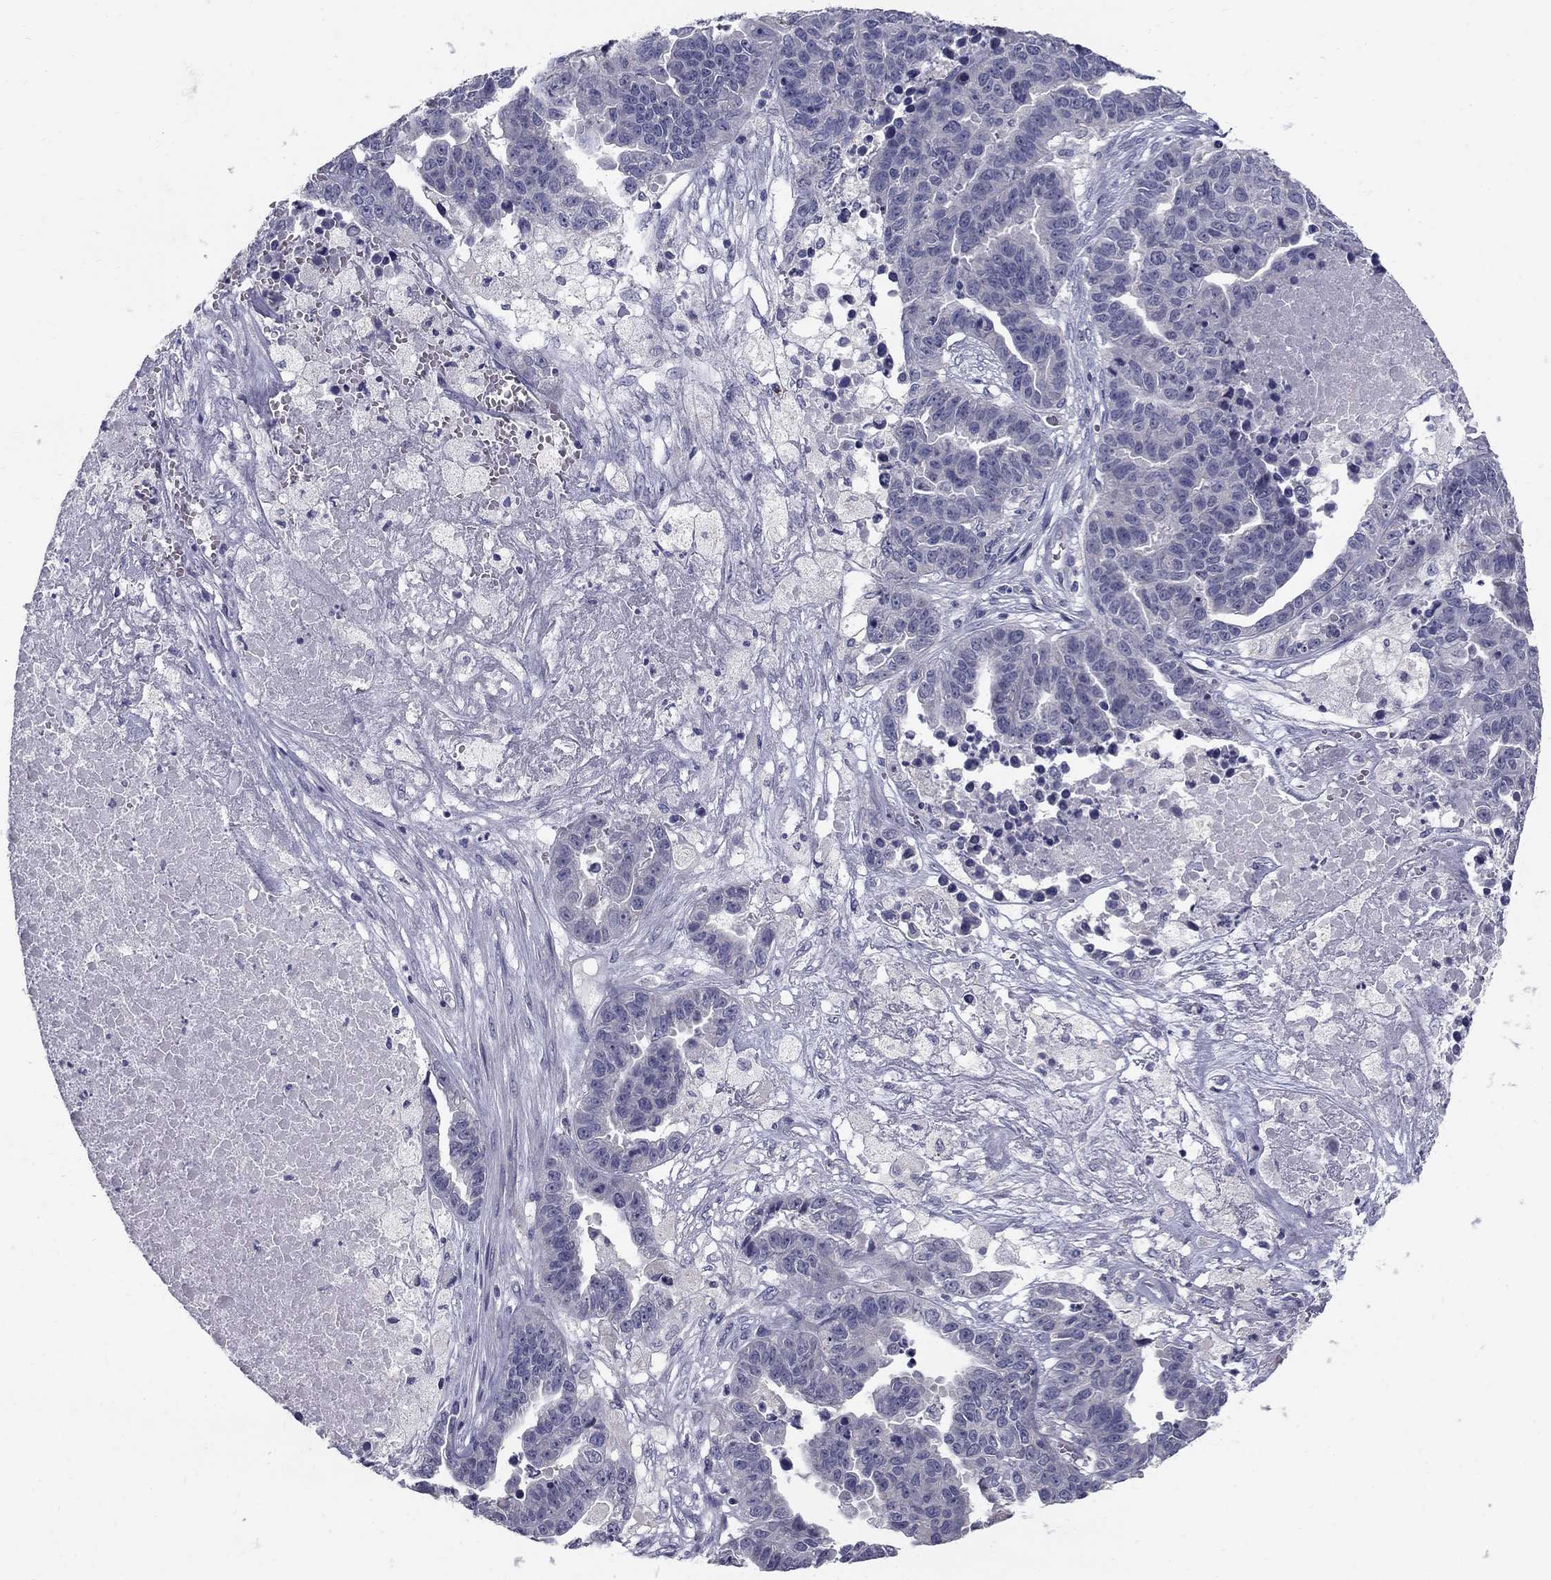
{"staining": {"intensity": "negative", "quantity": "none", "location": "none"}, "tissue": "ovarian cancer", "cell_type": "Tumor cells", "image_type": "cancer", "snomed": [{"axis": "morphology", "description": "Cystadenocarcinoma, serous, NOS"}, {"axis": "topography", "description": "Ovary"}], "caption": "Immunohistochemical staining of ovarian cancer reveals no significant expression in tumor cells.", "gene": "TP53TG5", "patient": {"sex": "female", "age": 87}}